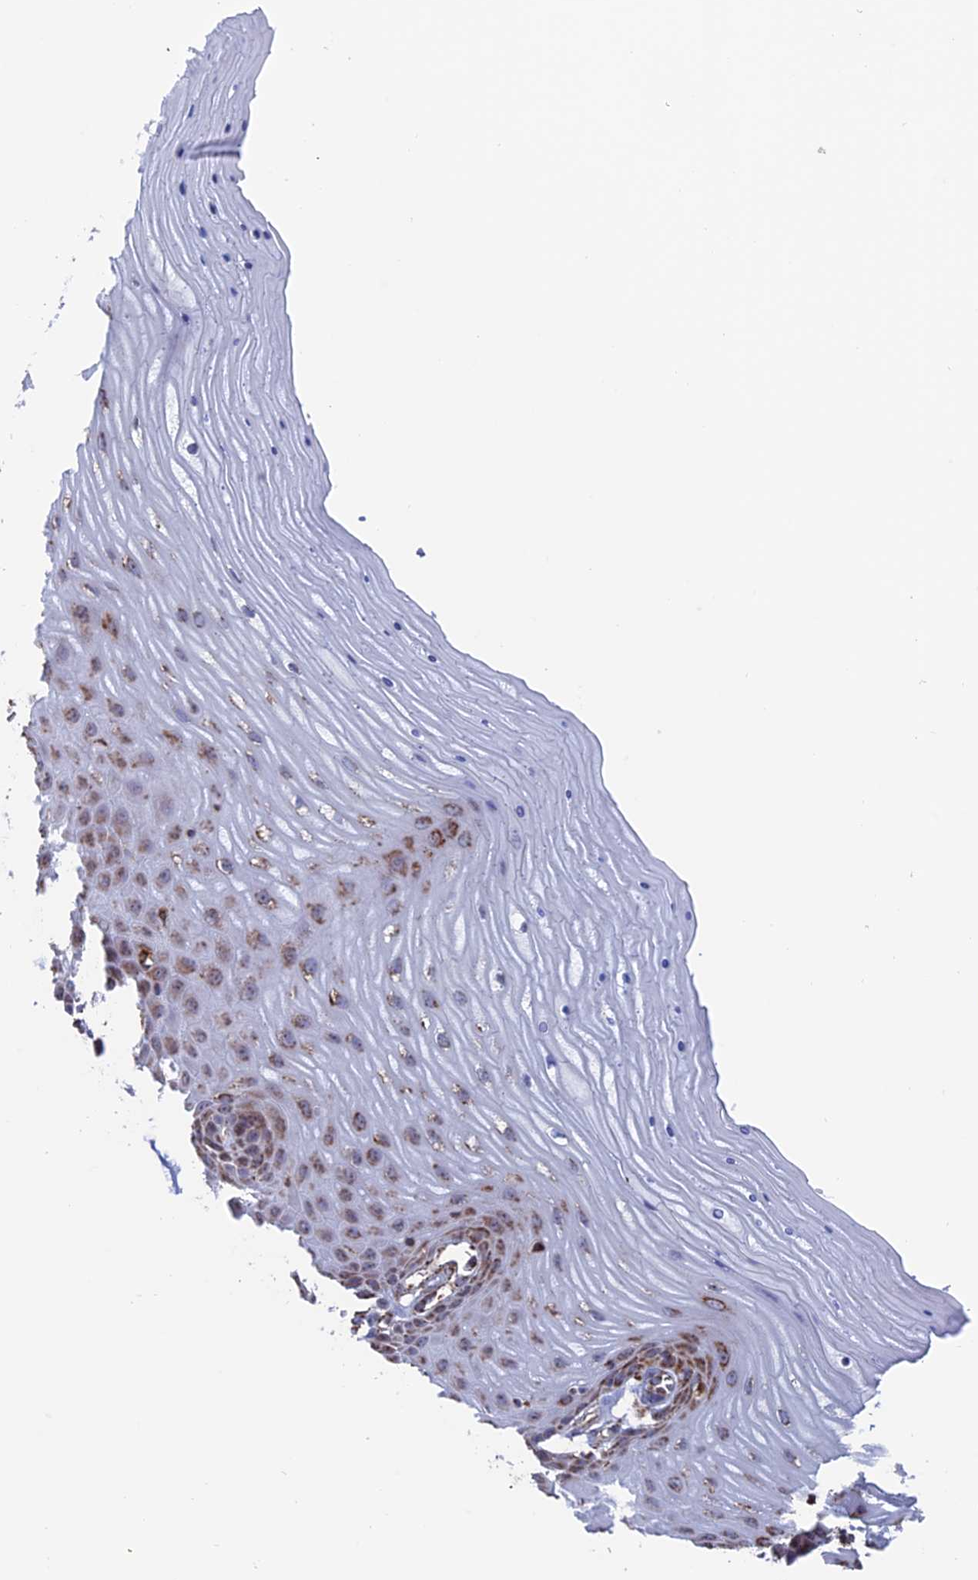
{"staining": {"intensity": "weak", "quantity": "25%-75%", "location": "cytoplasmic/membranous"}, "tissue": "cervix", "cell_type": "Glandular cells", "image_type": "normal", "snomed": [{"axis": "morphology", "description": "Normal tissue, NOS"}, {"axis": "topography", "description": "Cervix"}], "caption": "Immunohistochemical staining of benign human cervix displays 25%-75% levels of weak cytoplasmic/membranous protein expression in approximately 25%-75% of glandular cells.", "gene": "DTYMK", "patient": {"sex": "female", "age": 55}}